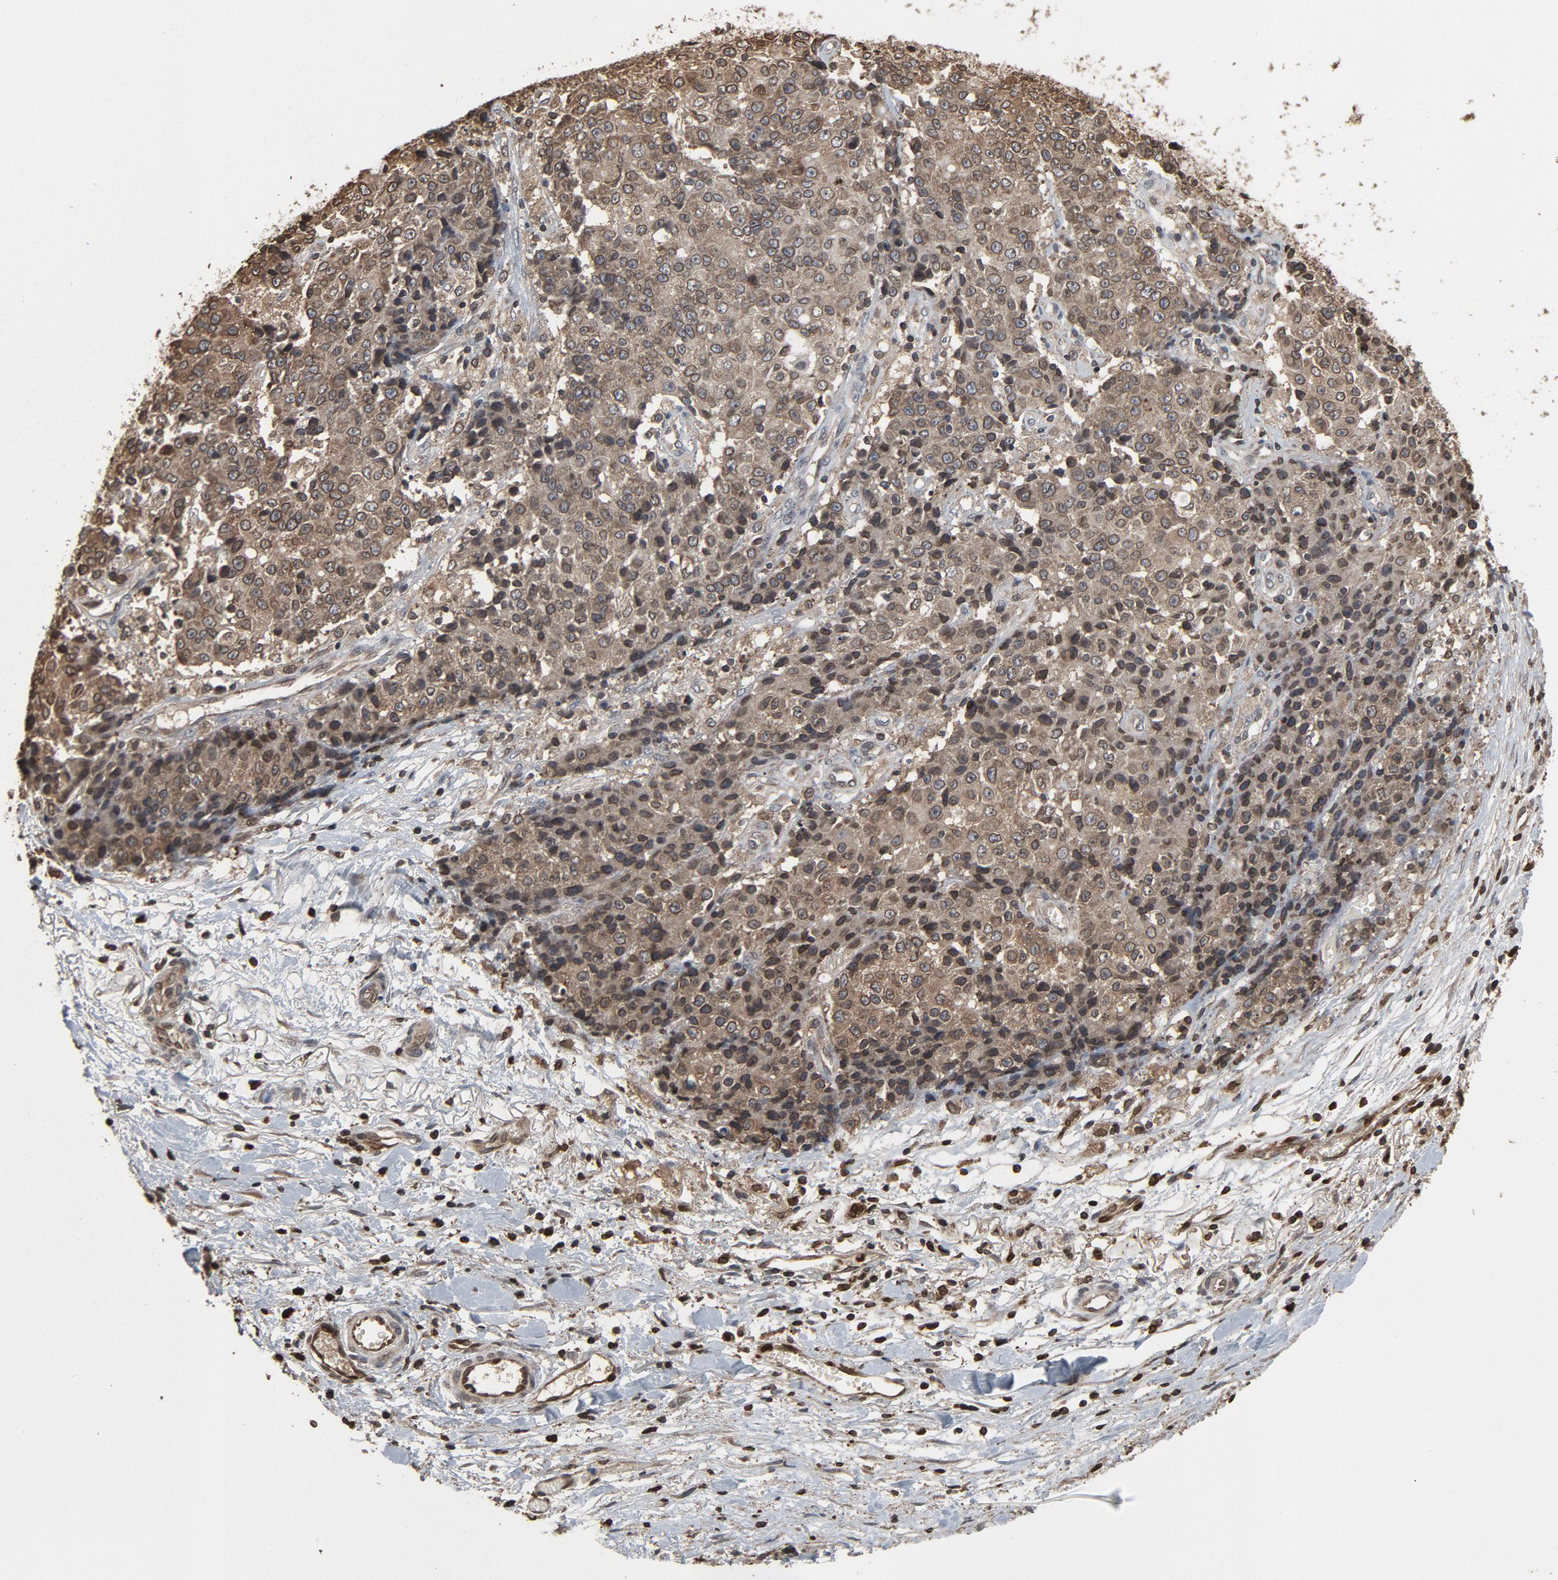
{"staining": {"intensity": "weak", "quantity": ">75%", "location": "cytoplasmic/membranous,nuclear"}, "tissue": "ovarian cancer", "cell_type": "Tumor cells", "image_type": "cancer", "snomed": [{"axis": "morphology", "description": "Carcinoma, endometroid"}, {"axis": "topography", "description": "Ovary"}], "caption": "Immunohistochemical staining of endometroid carcinoma (ovarian) shows low levels of weak cytoplasmic/membranous and nuclear protein staining in about >75% of tumor cells. (DAB (3,3'-diaminobenzidine) = brown stain, brightfield microscopy at high magnification).", "gene": "UBE2D1", "patient": {"sex": "female", "age": 42}}